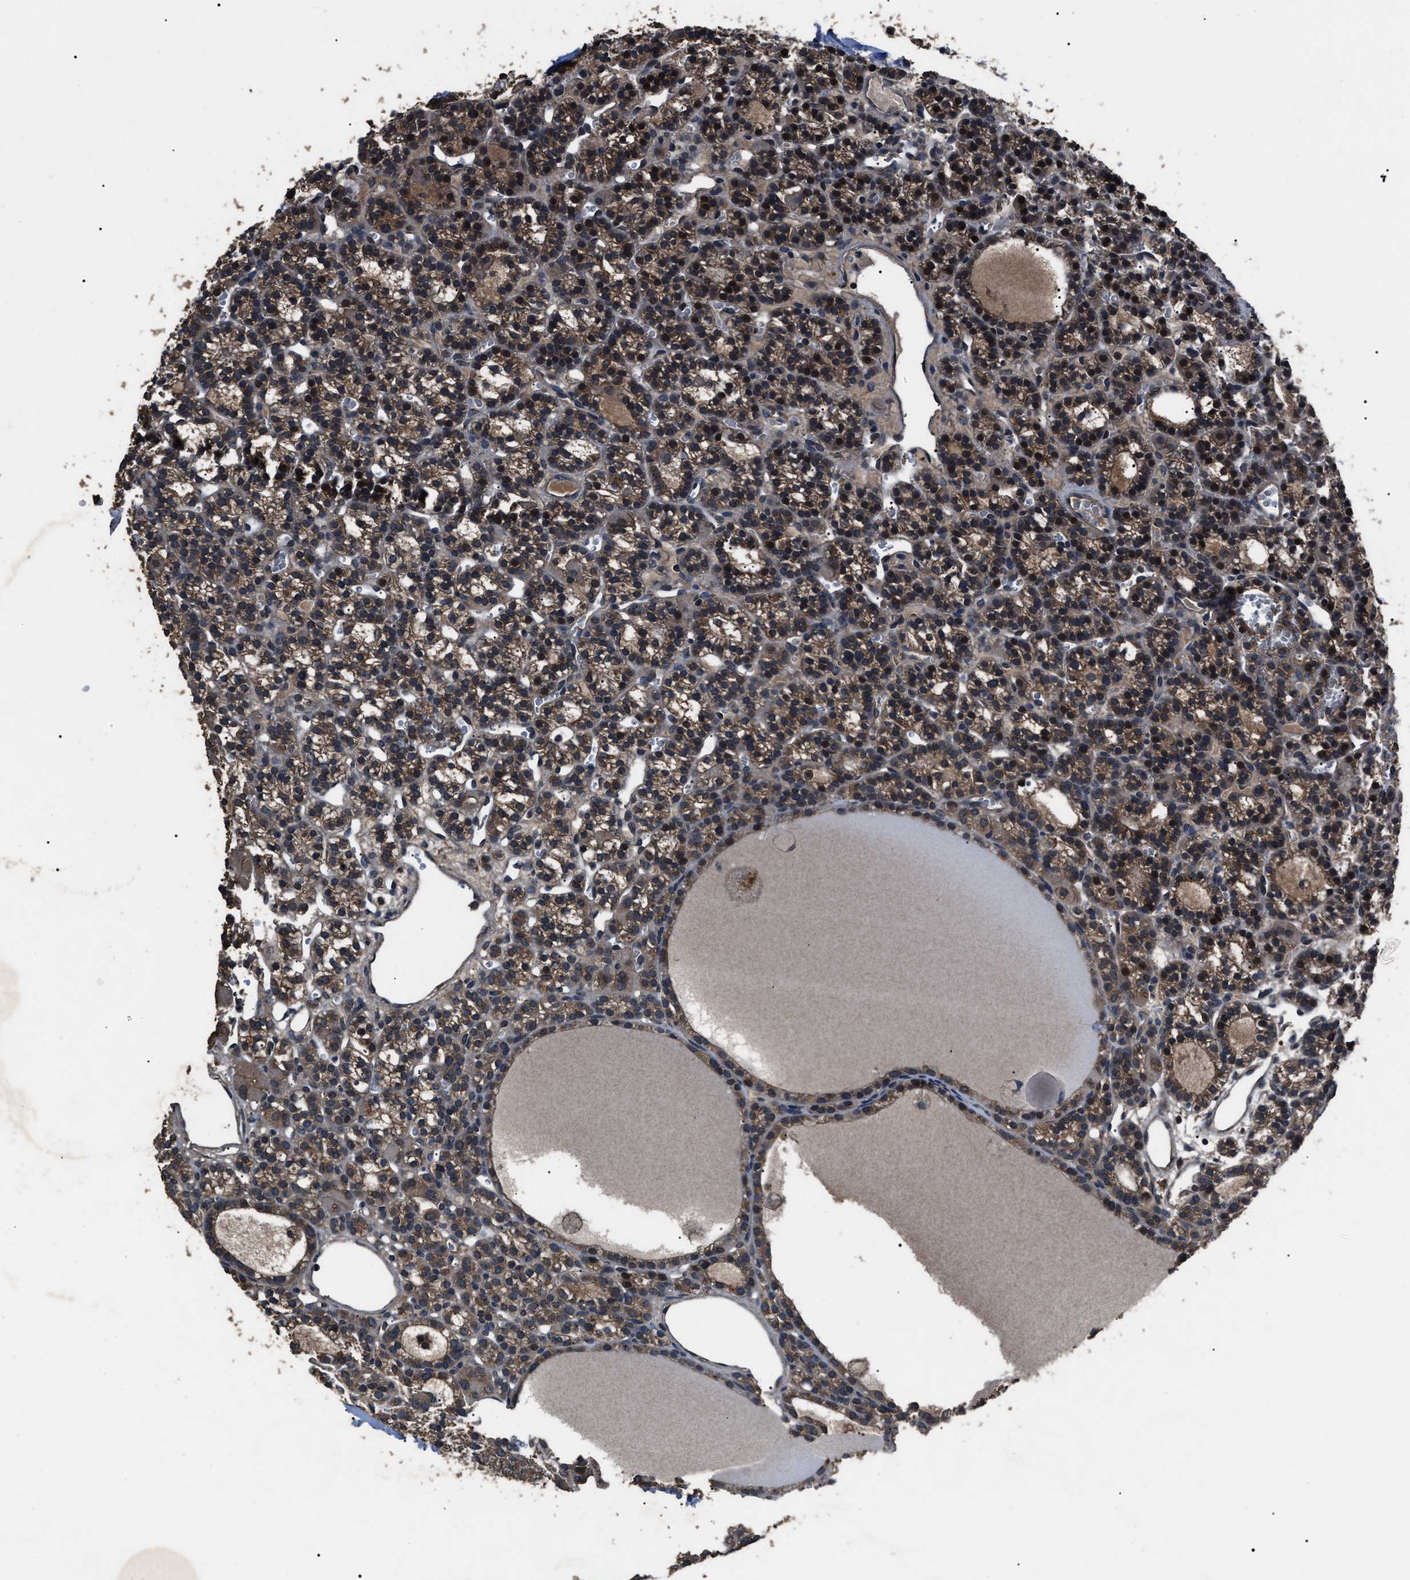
{"staining": {"intensity": "moderate", "quantity": ">75%", "location": "cytoplasmic/membranous"}, "tissue": "parathyroid gland", "cell_type": "Glandular cells", "image_type": "normal", "snomed": [{"axis": "morphology", "description": "Normal tissue, NOS"}, {"axis": "morphology", "description": "Adenoma, NOS"}, {"axis": "topography", "description": "Parathyroid gland"}], "caption": "Immunohistochemistry (DAB (3,3'-diaminobenzidine)) staining of benign parathyroid gland reveals moderate cytoplasmic/membranous protein expression in about >75% of glandular cells.", "gene": "RNF216", "patient": {"sex": "female", "age": 58}}